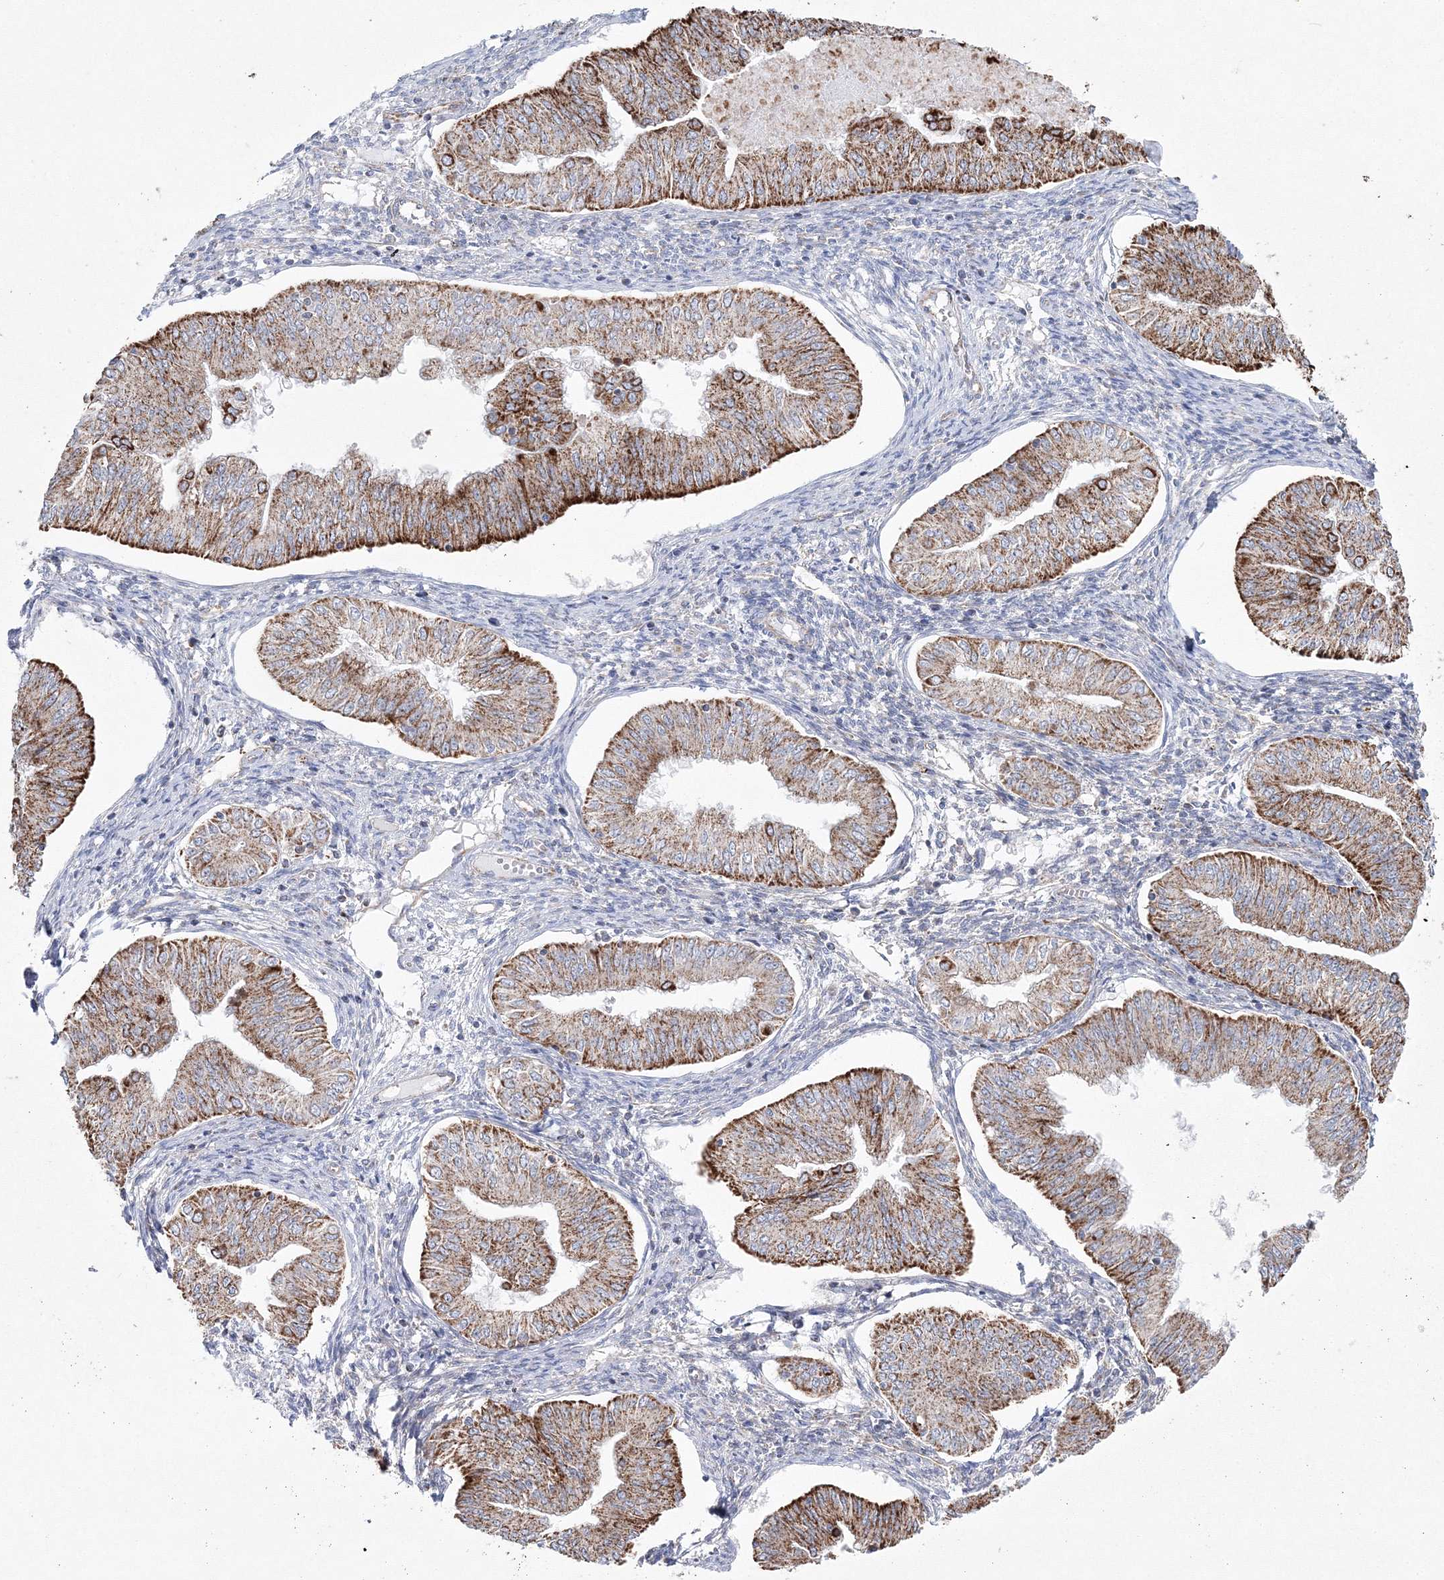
{"staining": {"intensity": "strong", "quantity": ">75%", "location": "cytoplasmic/membranous"}, "tissue": "endometrial cancer", "cell_type": "Tumor cells", "image_type": "cancer", "snomed": [{"axis": "morphology", "description": "Normal tissue, NOS"}, {"axis": "morphology", "description": "Adenocarcinoma, NOS"}, {"axis": "topography", "description": "Endometrium"}], "caption": "This histopathology image displays immunohistochemistry (IHC) staining of human endometrial cancer (adenocarcinoma), with high strong cytoplasmic/membranous expression in about >75% of tumor cells.", "gene": "HIBCH", "patient": {"sex": "female", "age": 53}}